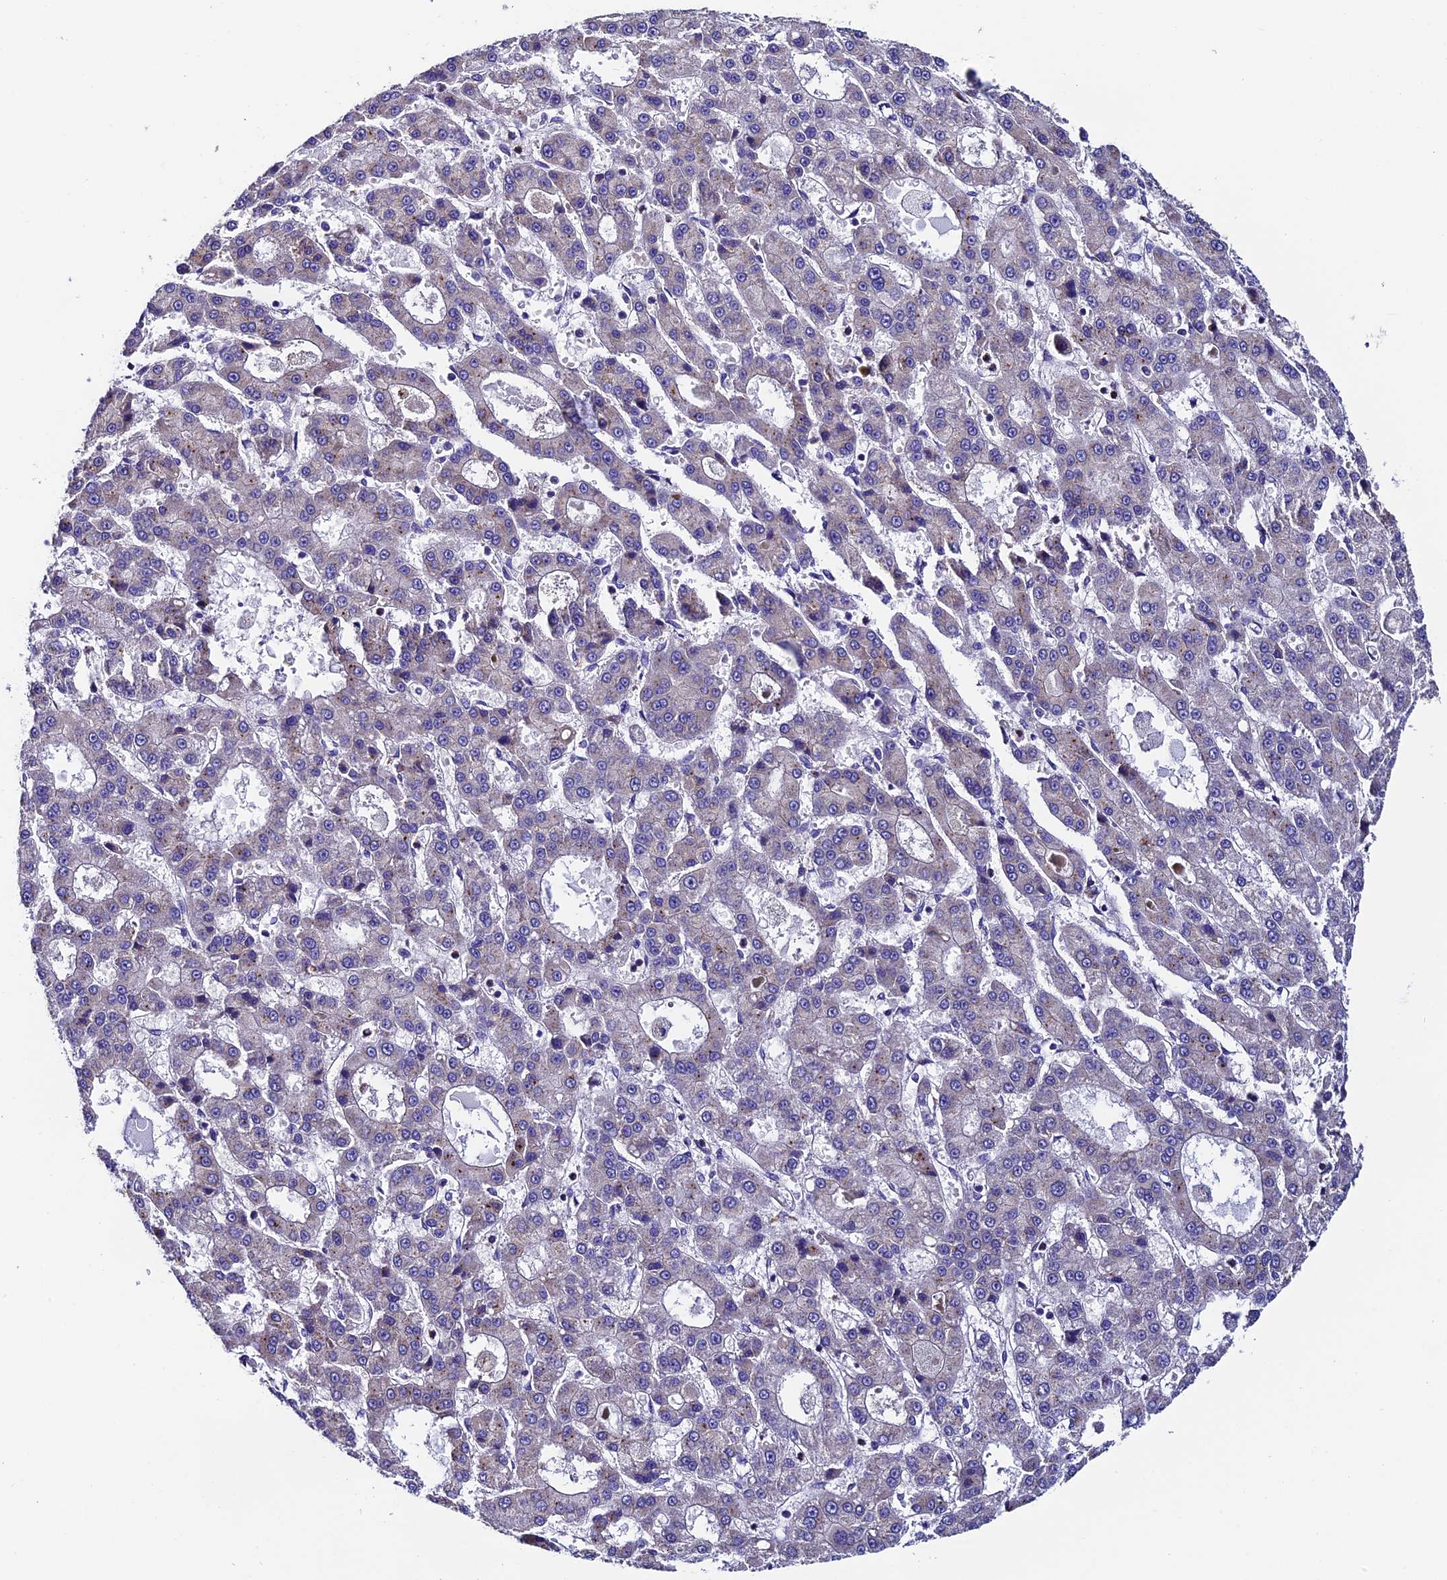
{"staining": {"intensity": "weak", "quantity": "25%-75%", "location": "cytoplasmic/membranous"}, "tissue": "liver cancer", "cell_type": "Tumor cells", "image_type": "cancer", "snomed": [{"axis": "morphology", "description": "Carcinoma, Hepatocellular, NOS"}, {"axis": "topography", "description": "Liver"}], "caption": "Immunohistochemical staining of hepatocellular carcinoma (liver) shows weak cytoplasmic/membranous protein staining in approximately 25%-75% of tumor cells.", "gene": "COMTD1", "patient": {"sex": "male", "age": 70}}